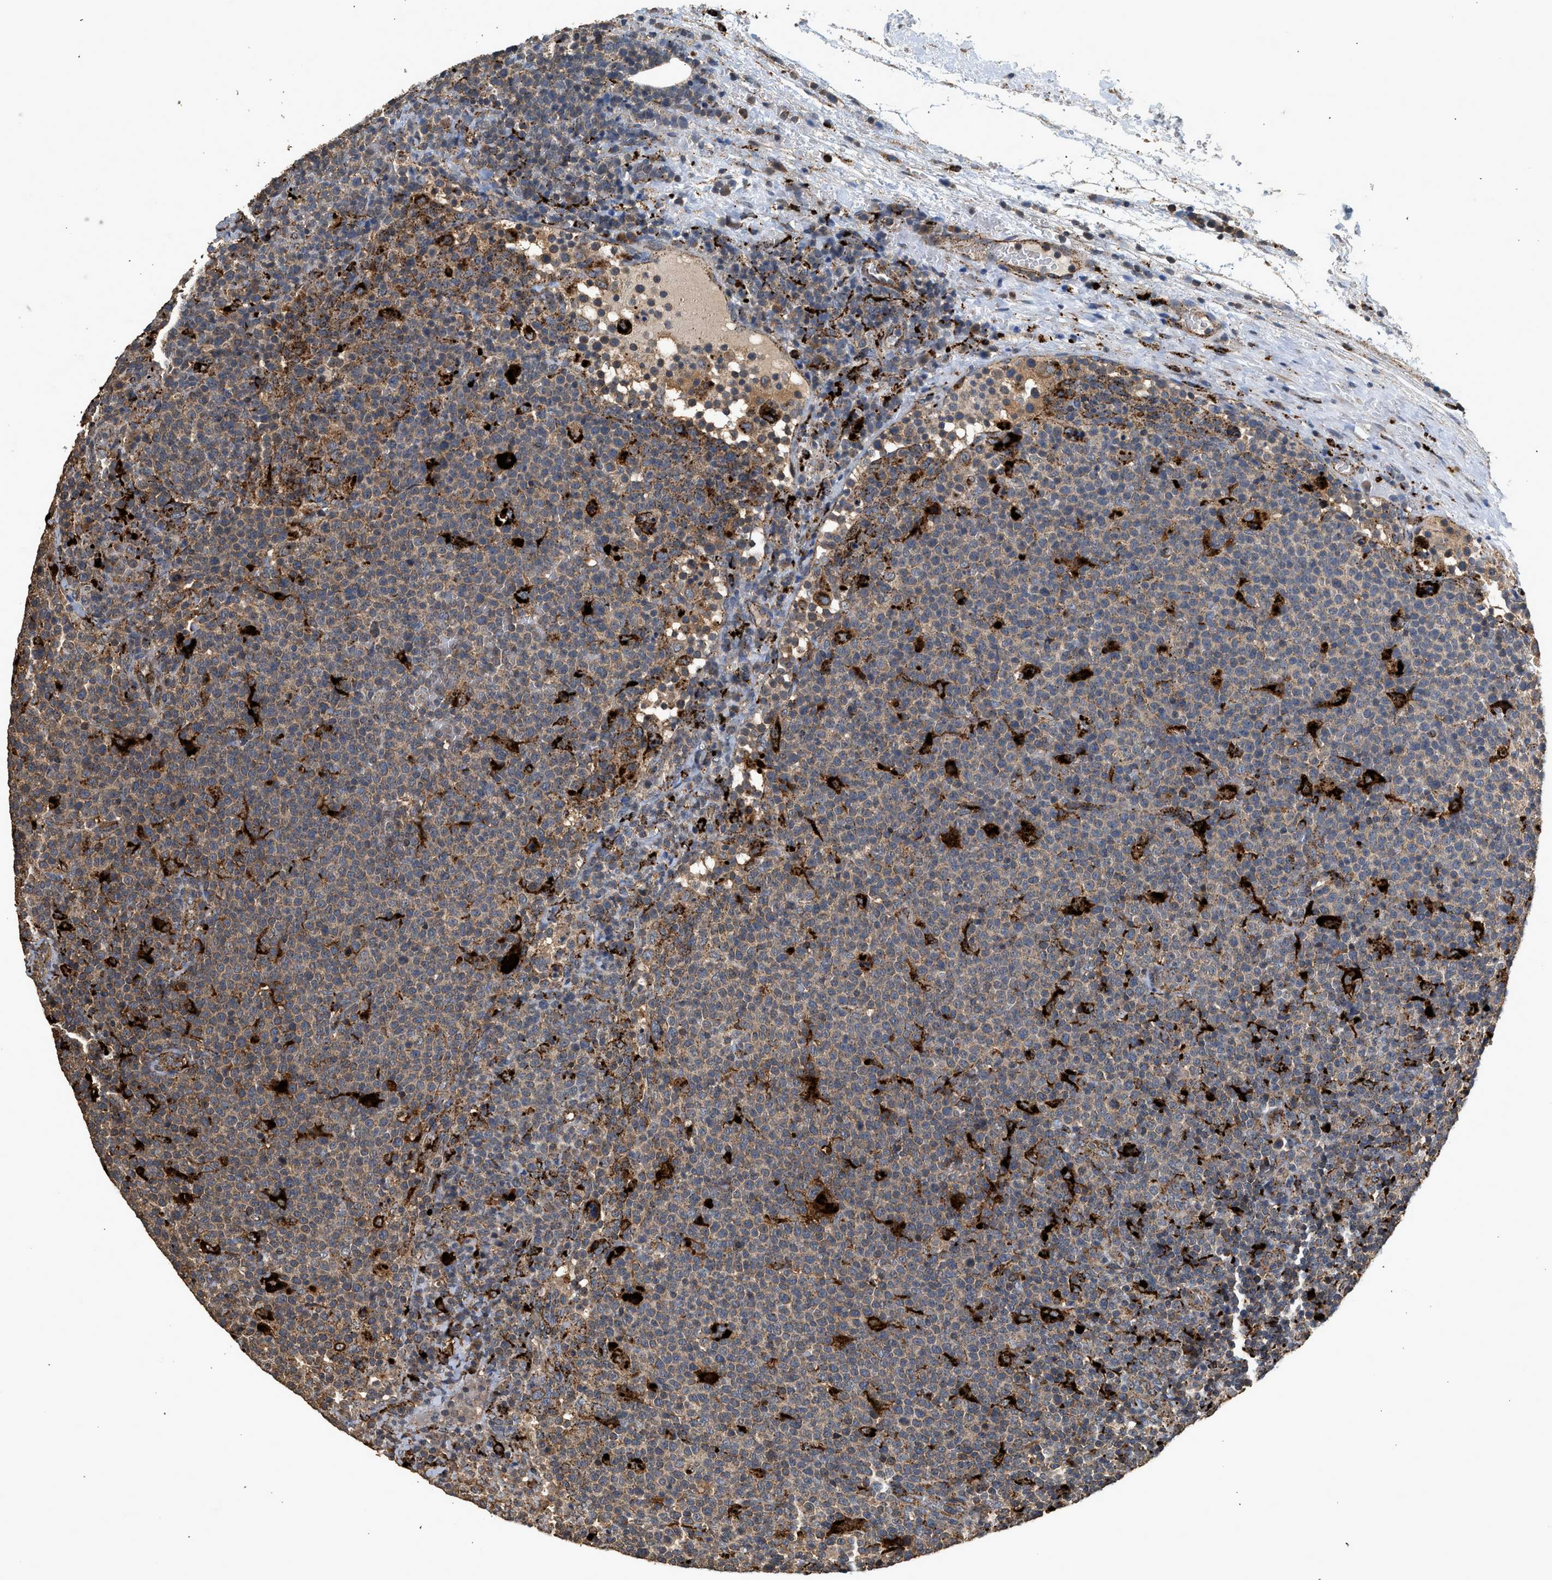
{"staining": {"intensity": "weak", "quantity": ">75%", "location": "cytoplasmic/membranous"}, "tissue": "lymphoma", "cell_type": "Tumor cells", "image_type": "cancer", "snomed": [{"axis": "morphology", "description": "Malignant lymphoma, non-Hodgkin's type, High grade"}, {"axis": "topography", "description": "Lymph node"}], "caption": "Protein staining displays weak cytoplasmic/membranous expression in approximately >75% of tumor cells in lymphoma.", "gene": "CTSV", "patient": {"sex": "male", "age": 61}}